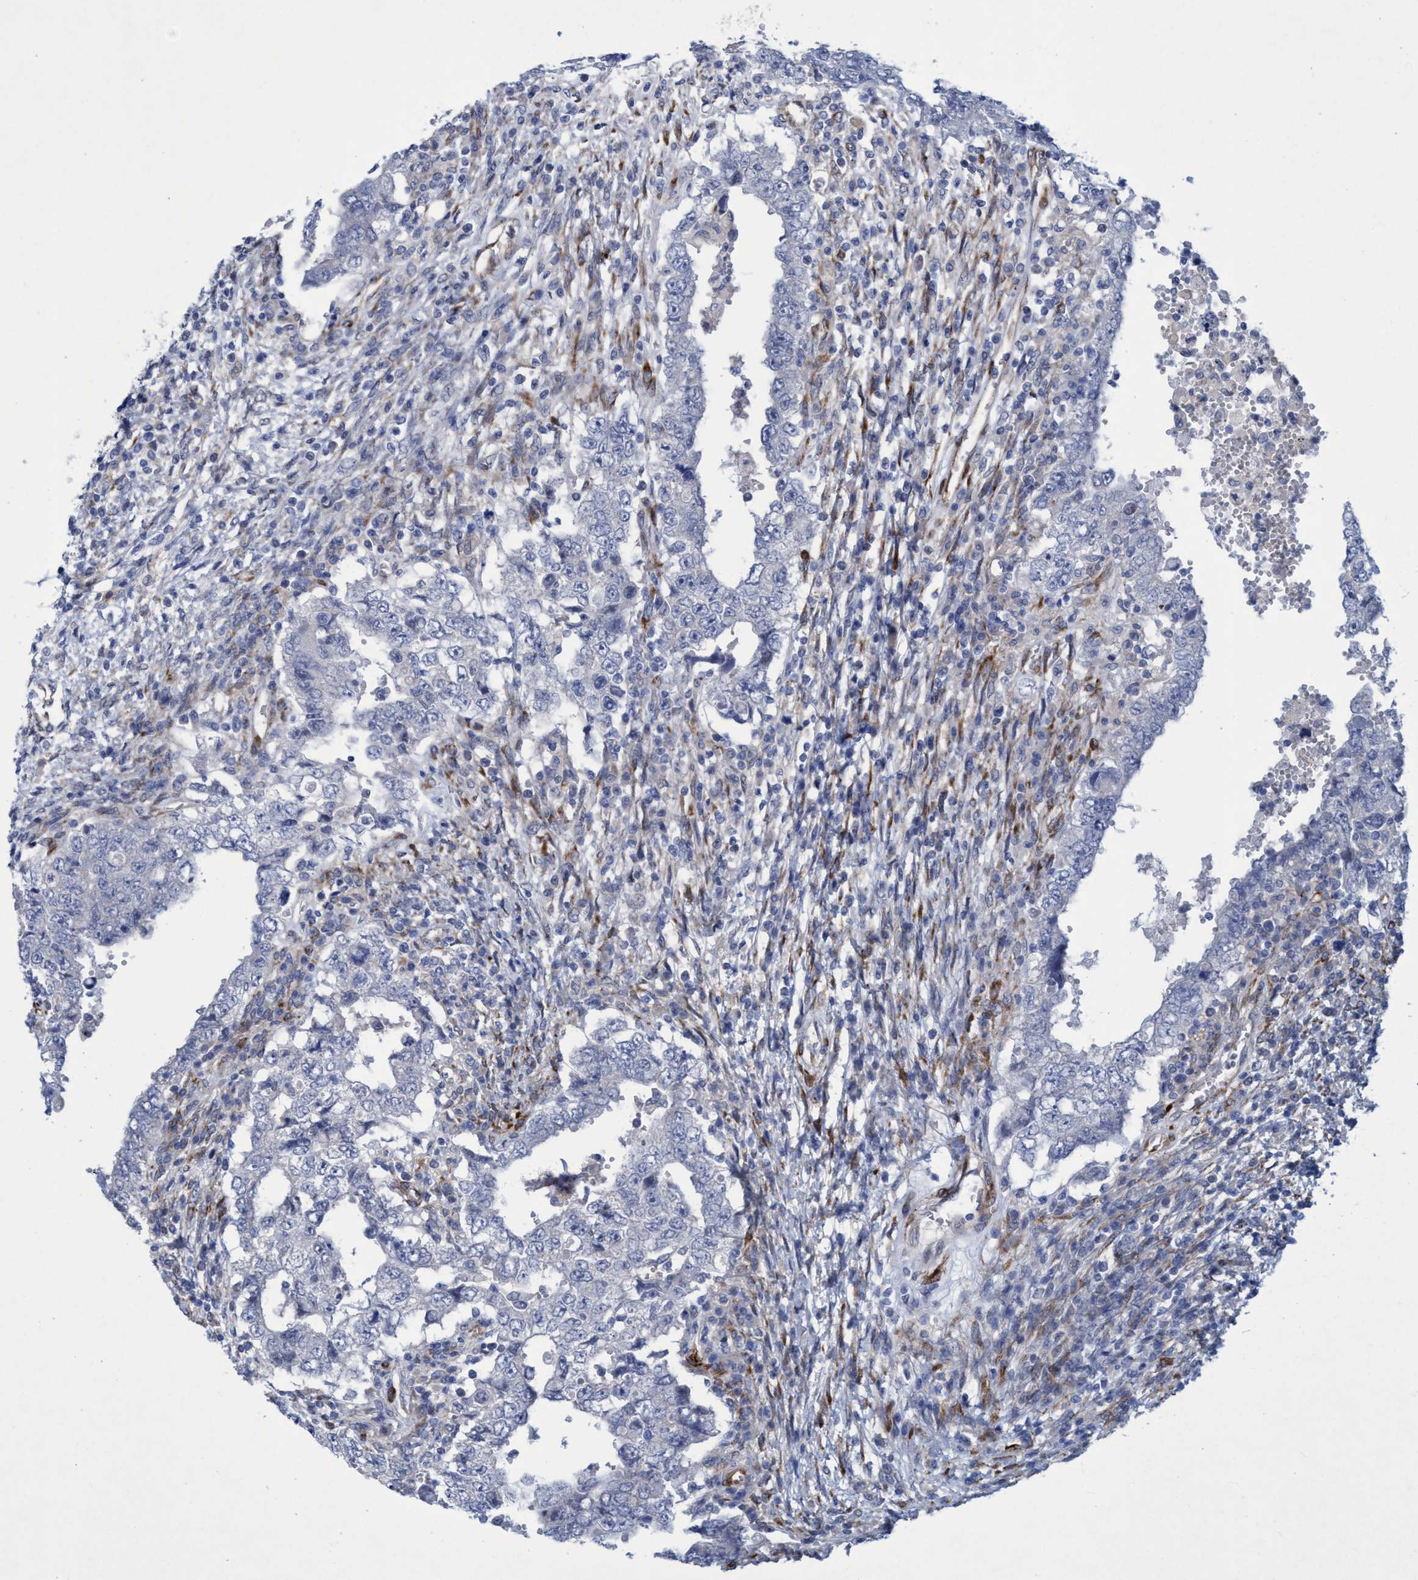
{"staining": {"intensity": "negative", "quantity": "none", "location": "none"}, "tissue": "testis cancer", "cell_type": "Tumor cells", "image_type": "cancer", "snomed": [{"axis": "morphology", "description": "Carcinoma, Embryonal, NOS"}, {"axis": "topography", "description": "Testis"}], "caption": "DAB immunohistochemical staining of embryonal carcinoma (testis) shows no significant positivity in tumor cells.", "gene": "SLC43A2", "patient": {"sex": "male", "age": 26}}